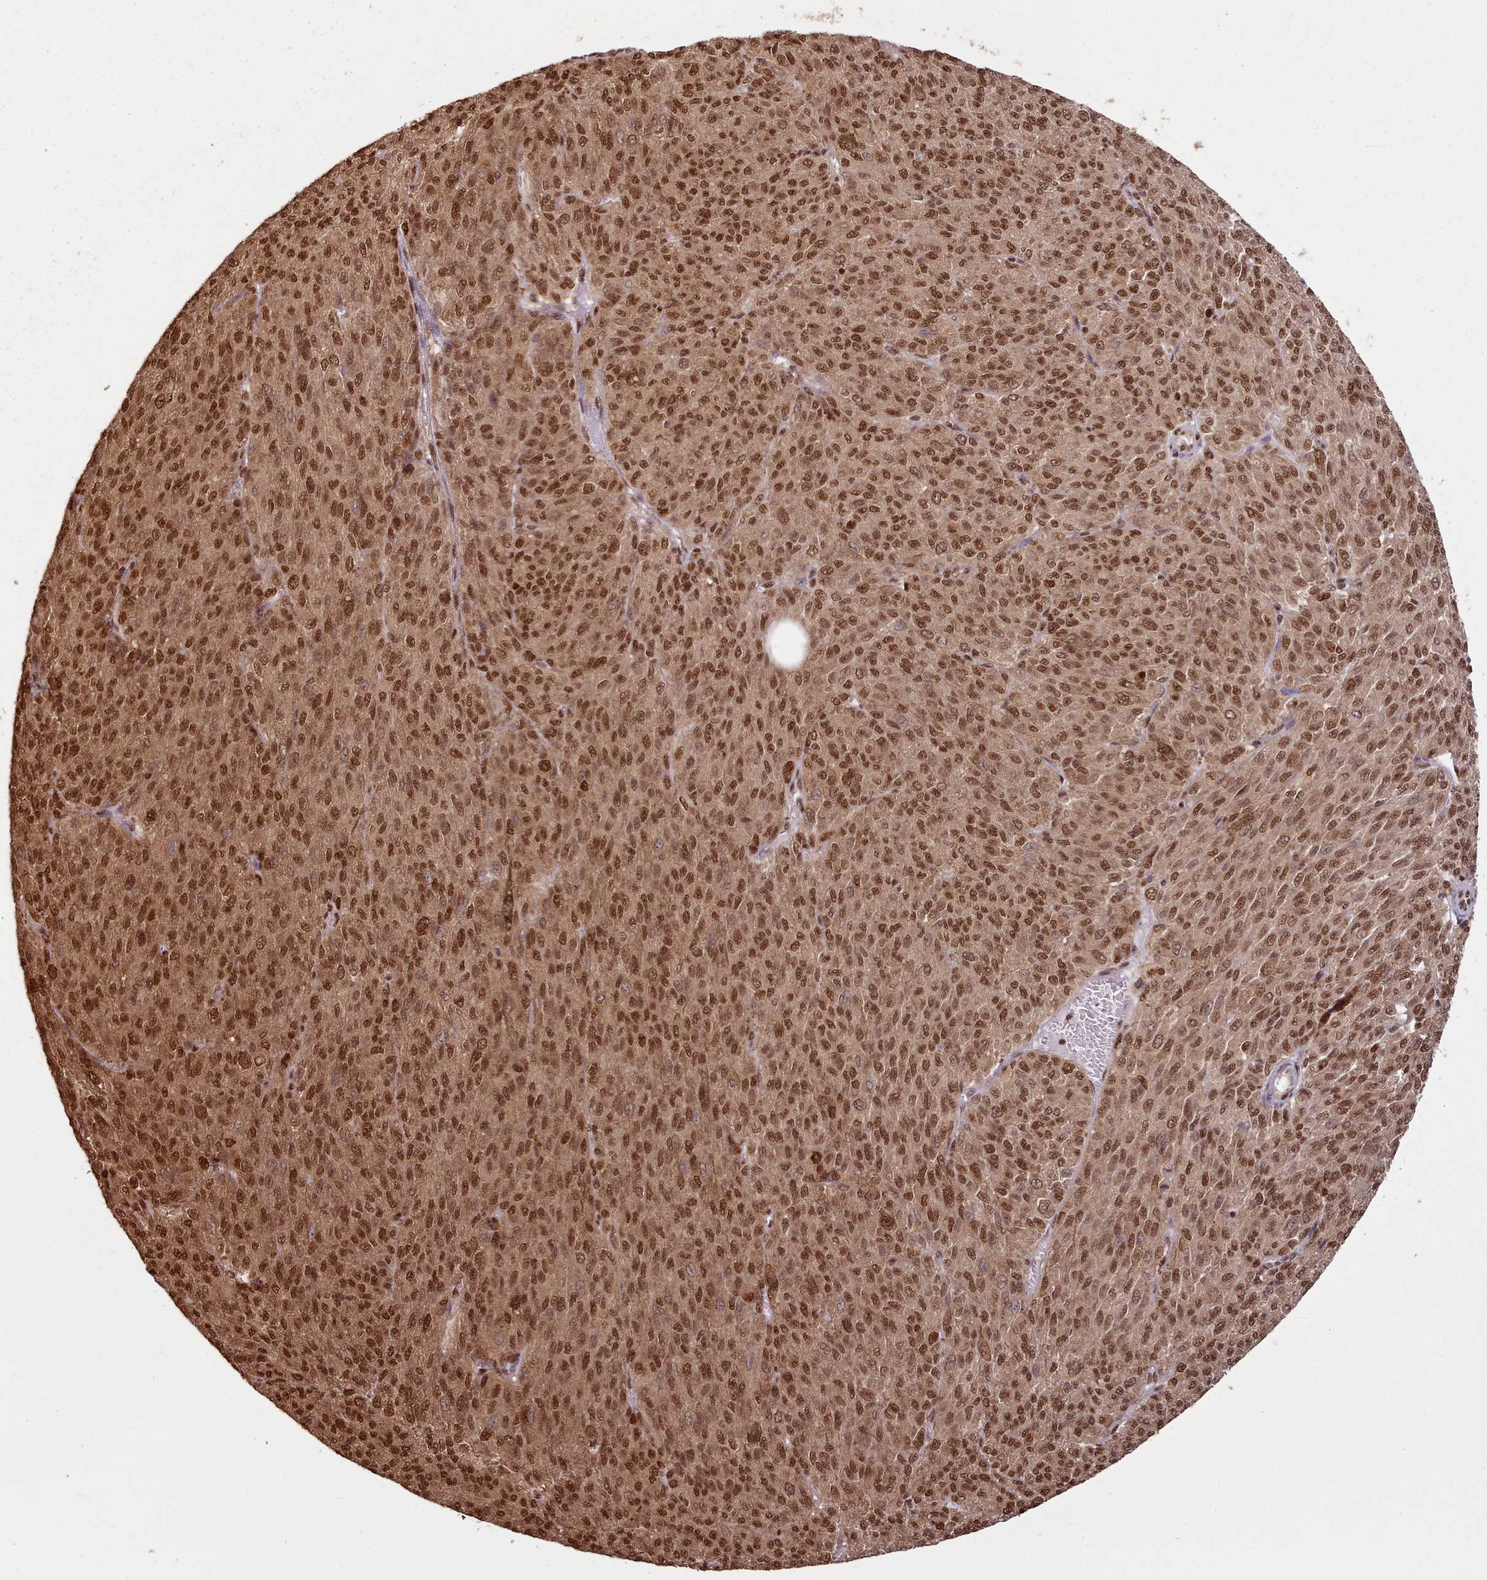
{"staining": {"intensity": "strong", "quantity": ">75%", "location": "nuclear"}, "tissue": "melanoma", "cell_type": "Tumor cells", "image_type": "cancer", "snomed": [{"axis": "morphology", "description": "Malignant melanoma, NOS"}, {"axis": "topography", "description": "Skin"}], "caption": "Immunohistochemical staining of human melanoma shows strong nuclear protein expression in approximately >75% of tumor cells. The staining is performed using DAB (3,3'-diaminobenzidine) brown chromogen to label protein expression. The nuclei are counter-stained blue using hematoxylin.", "gene": "RPS27A", "patient": {"sex": "female", "age": 52}}